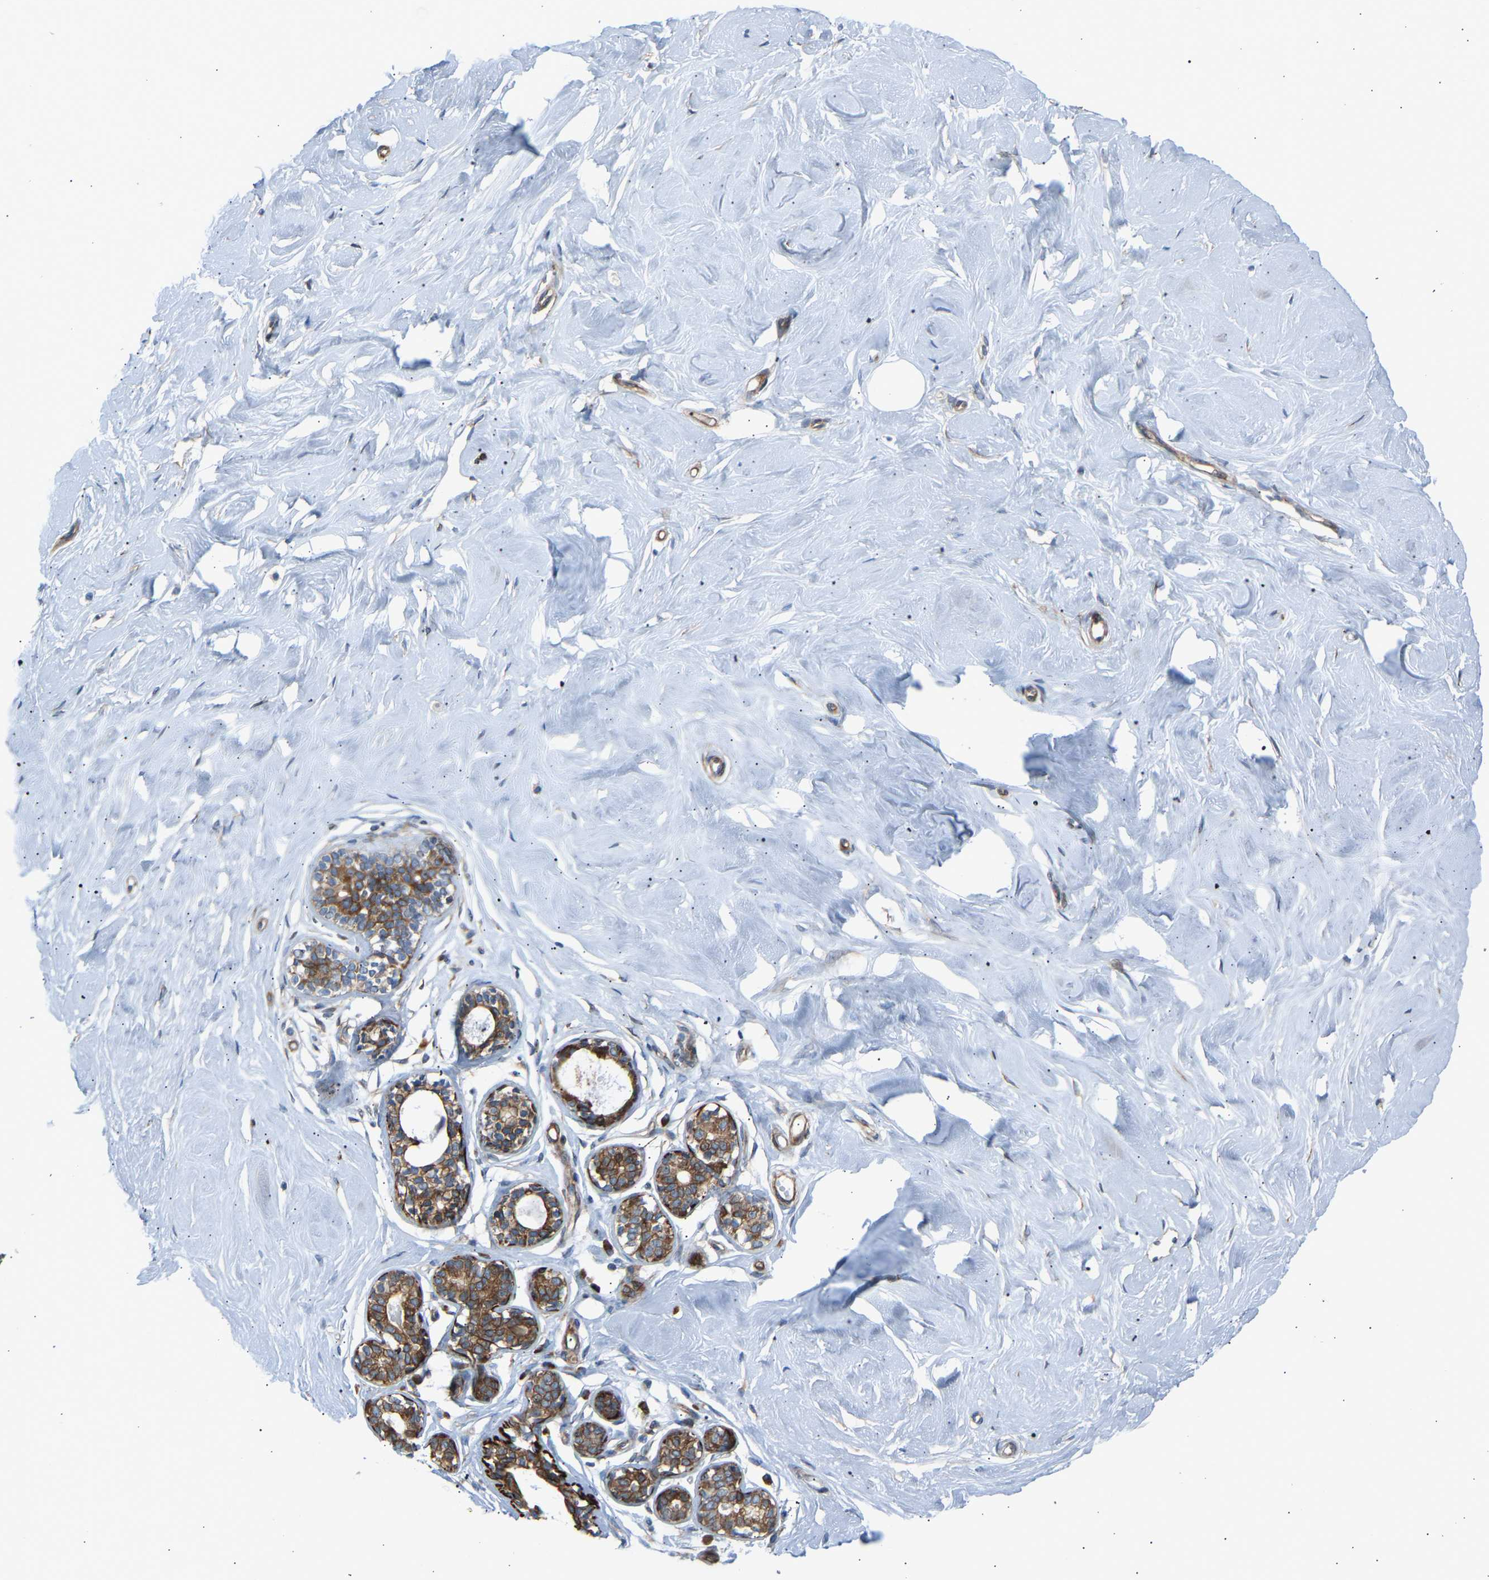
{"staining": {"intensity": "negative", "quantity": "none", "location": "none"}, "tissue": "breast", "cell_type": "Adipocytes", "image_type": "normal", "snomed": [{"axis": "morphology", "description": "Normal tissue, NOS"}, {"axis": "topography", "description": "Breast"}], "caption": "IHC photomicrograph of benign breast: human breast stained with DAB (3,3'-diaminobenzidine) demonstrates no significant protein staining in adipocytes. (DAB (3,3'-diaminobenzidine) immunohistochemistry (IHC), high magnification).", "gene": "VPS41", "patient": {"sex": "female", "age": 23}}